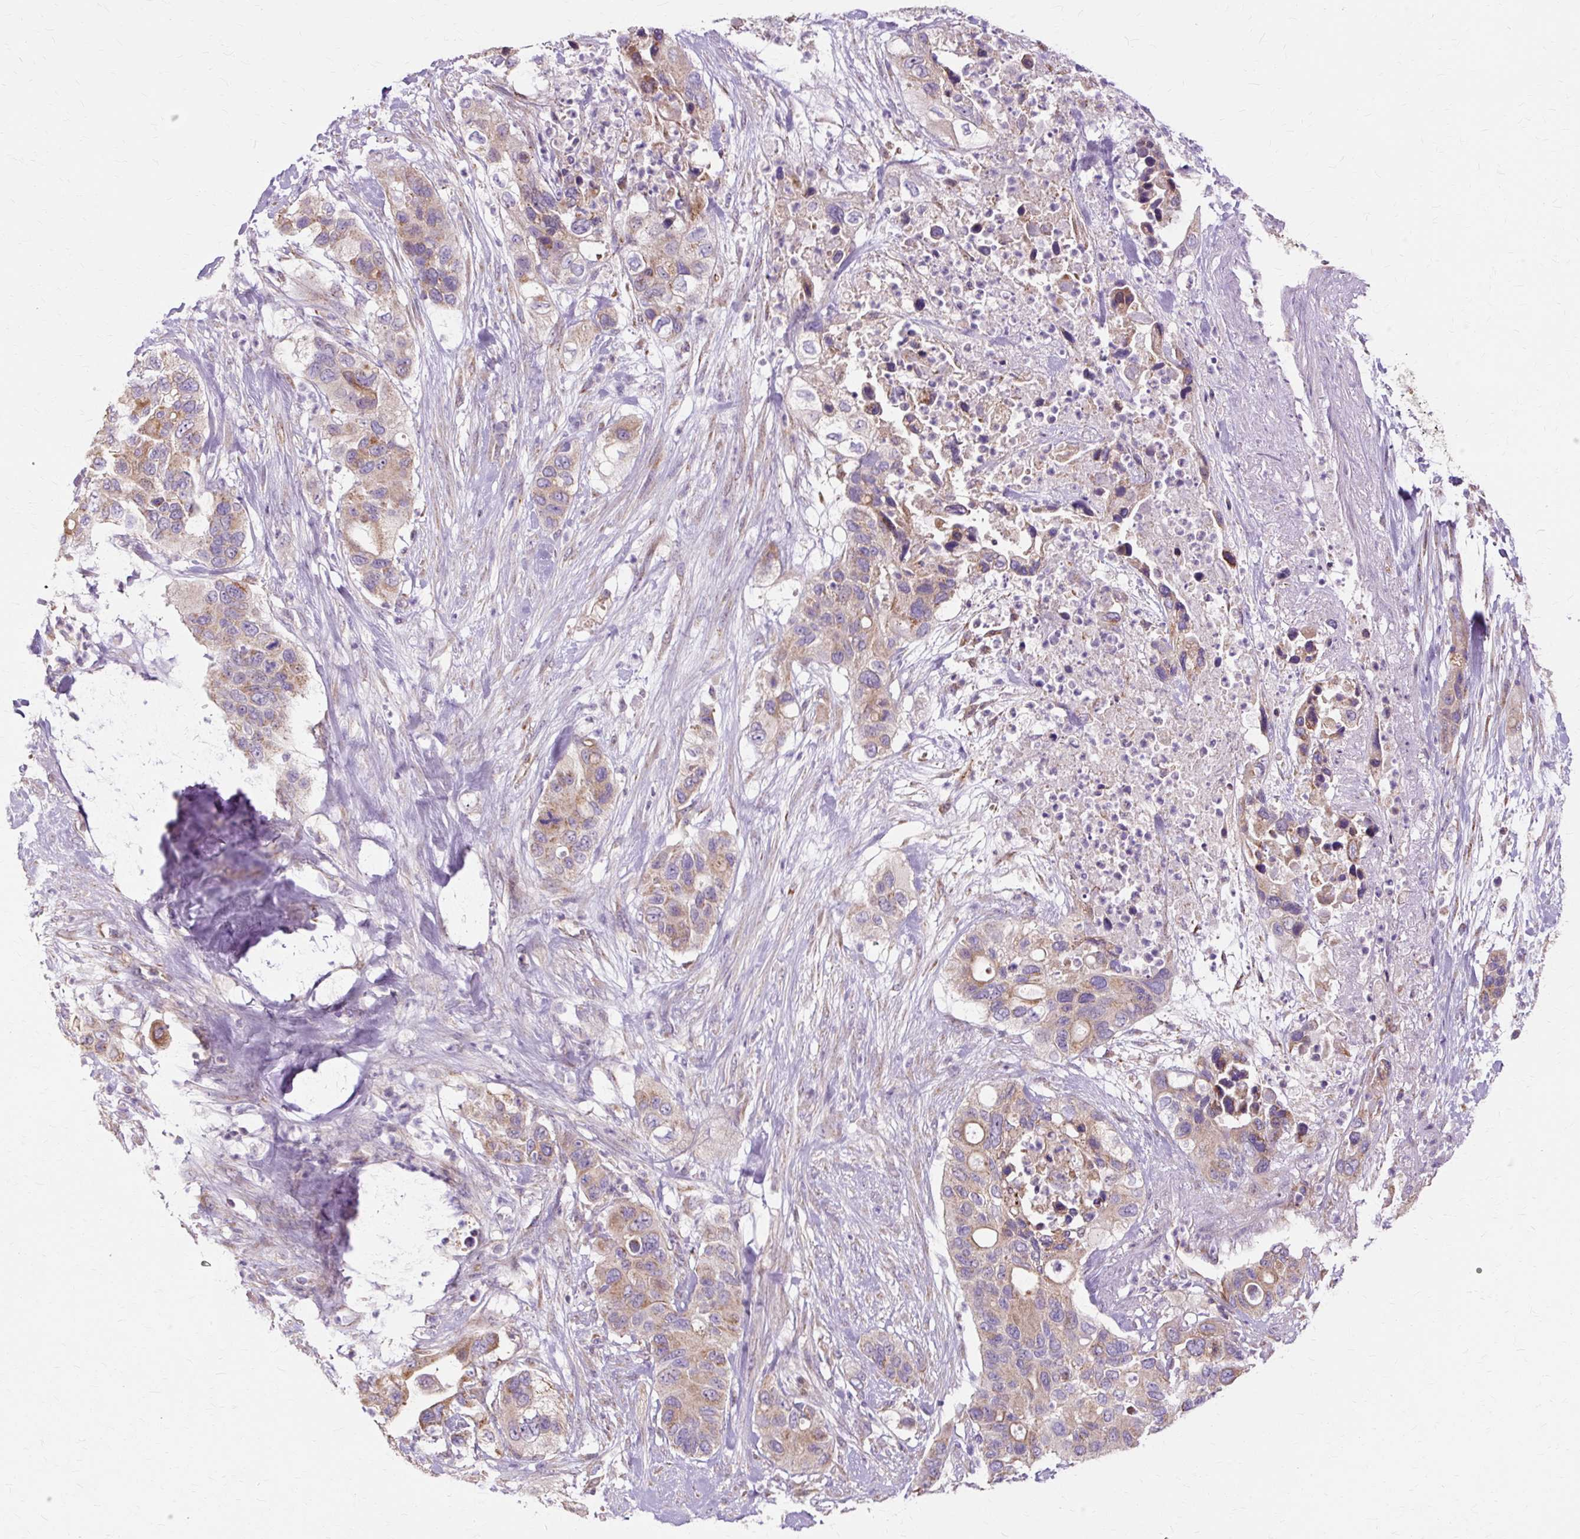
{"staining": {"intensity": "weak", "quantity": ">75%", "location": "cytoplasmic/membranous"}, "tissue": "pancreatic cancer", "cell_type": "Tumor cells", "image_type": "cancer", "snomed": [{"axis": "morphology", "description": "Adenocarcinoma, NOS"}, {"axis": "topography", "description": "Pancreas"}], "caption": "Tumor cells exhibit low levels of weak cytoplasmic/membranous expression in about >75% of cells in human pancreatic cancer. (Brightfield microscopy of DAB IHC at high magnification).", "gene": "PDZD2", "patient": {"sex": "female", "age": 71}}